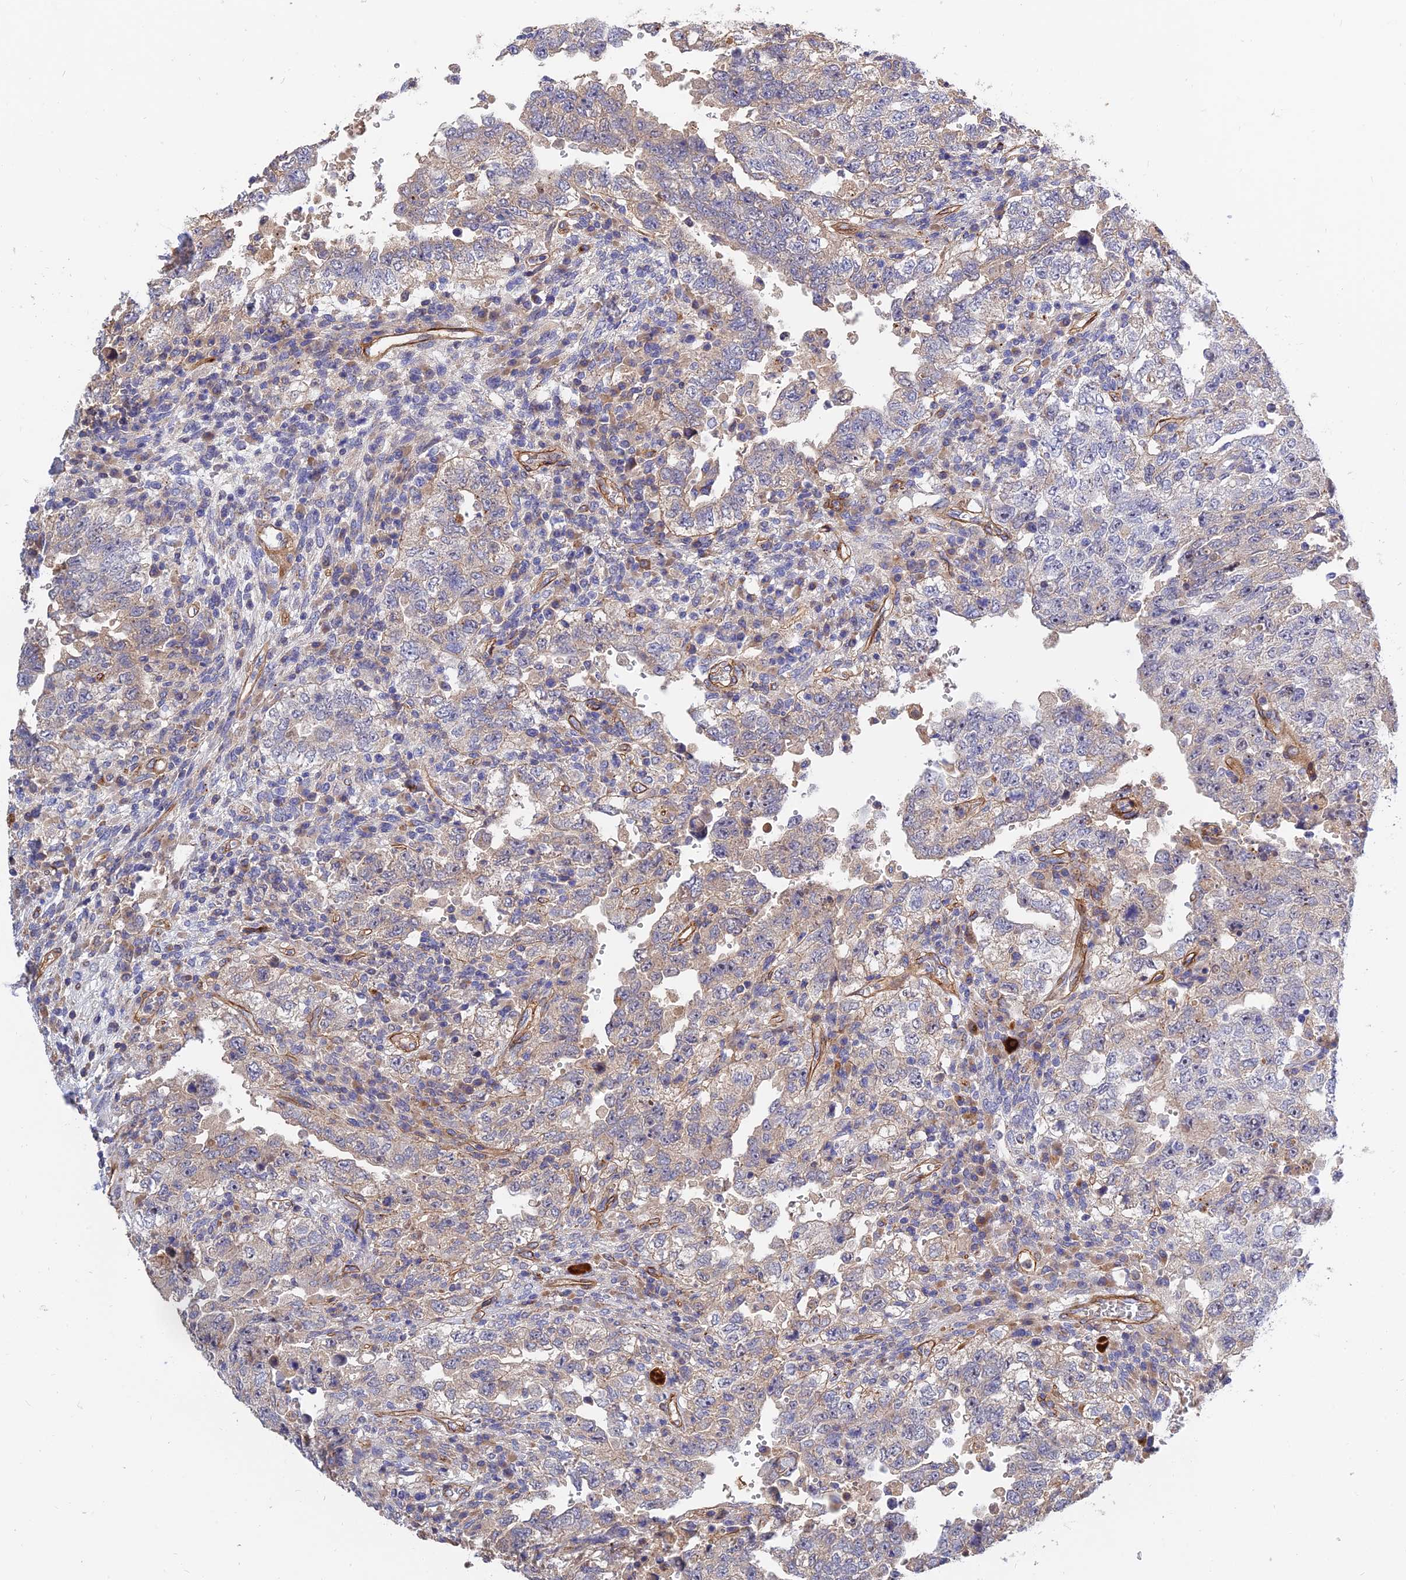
{"staining": {"intensity": "negative", "quantity": "none", "location": "none"}, "tissue": "testis cancer", "cell_type": "Tumor cells", "image_type": "cancer", "snomed": [{"axis": "morphology", "description": "Carcinoma, Embryonal, NOS"}, {"axis": "topography", "description": "Testis"}], "caption": "Immunohistochemical staining of human embryonal carcinoma (testis) exhibits no significant expression in tumor cells. The staining is performed using DAB brown chromogen with nuclei counter-stained in using hematoxylin.", "gene": "MRPL35", "patient": {"sex": "male", "age": 26}}